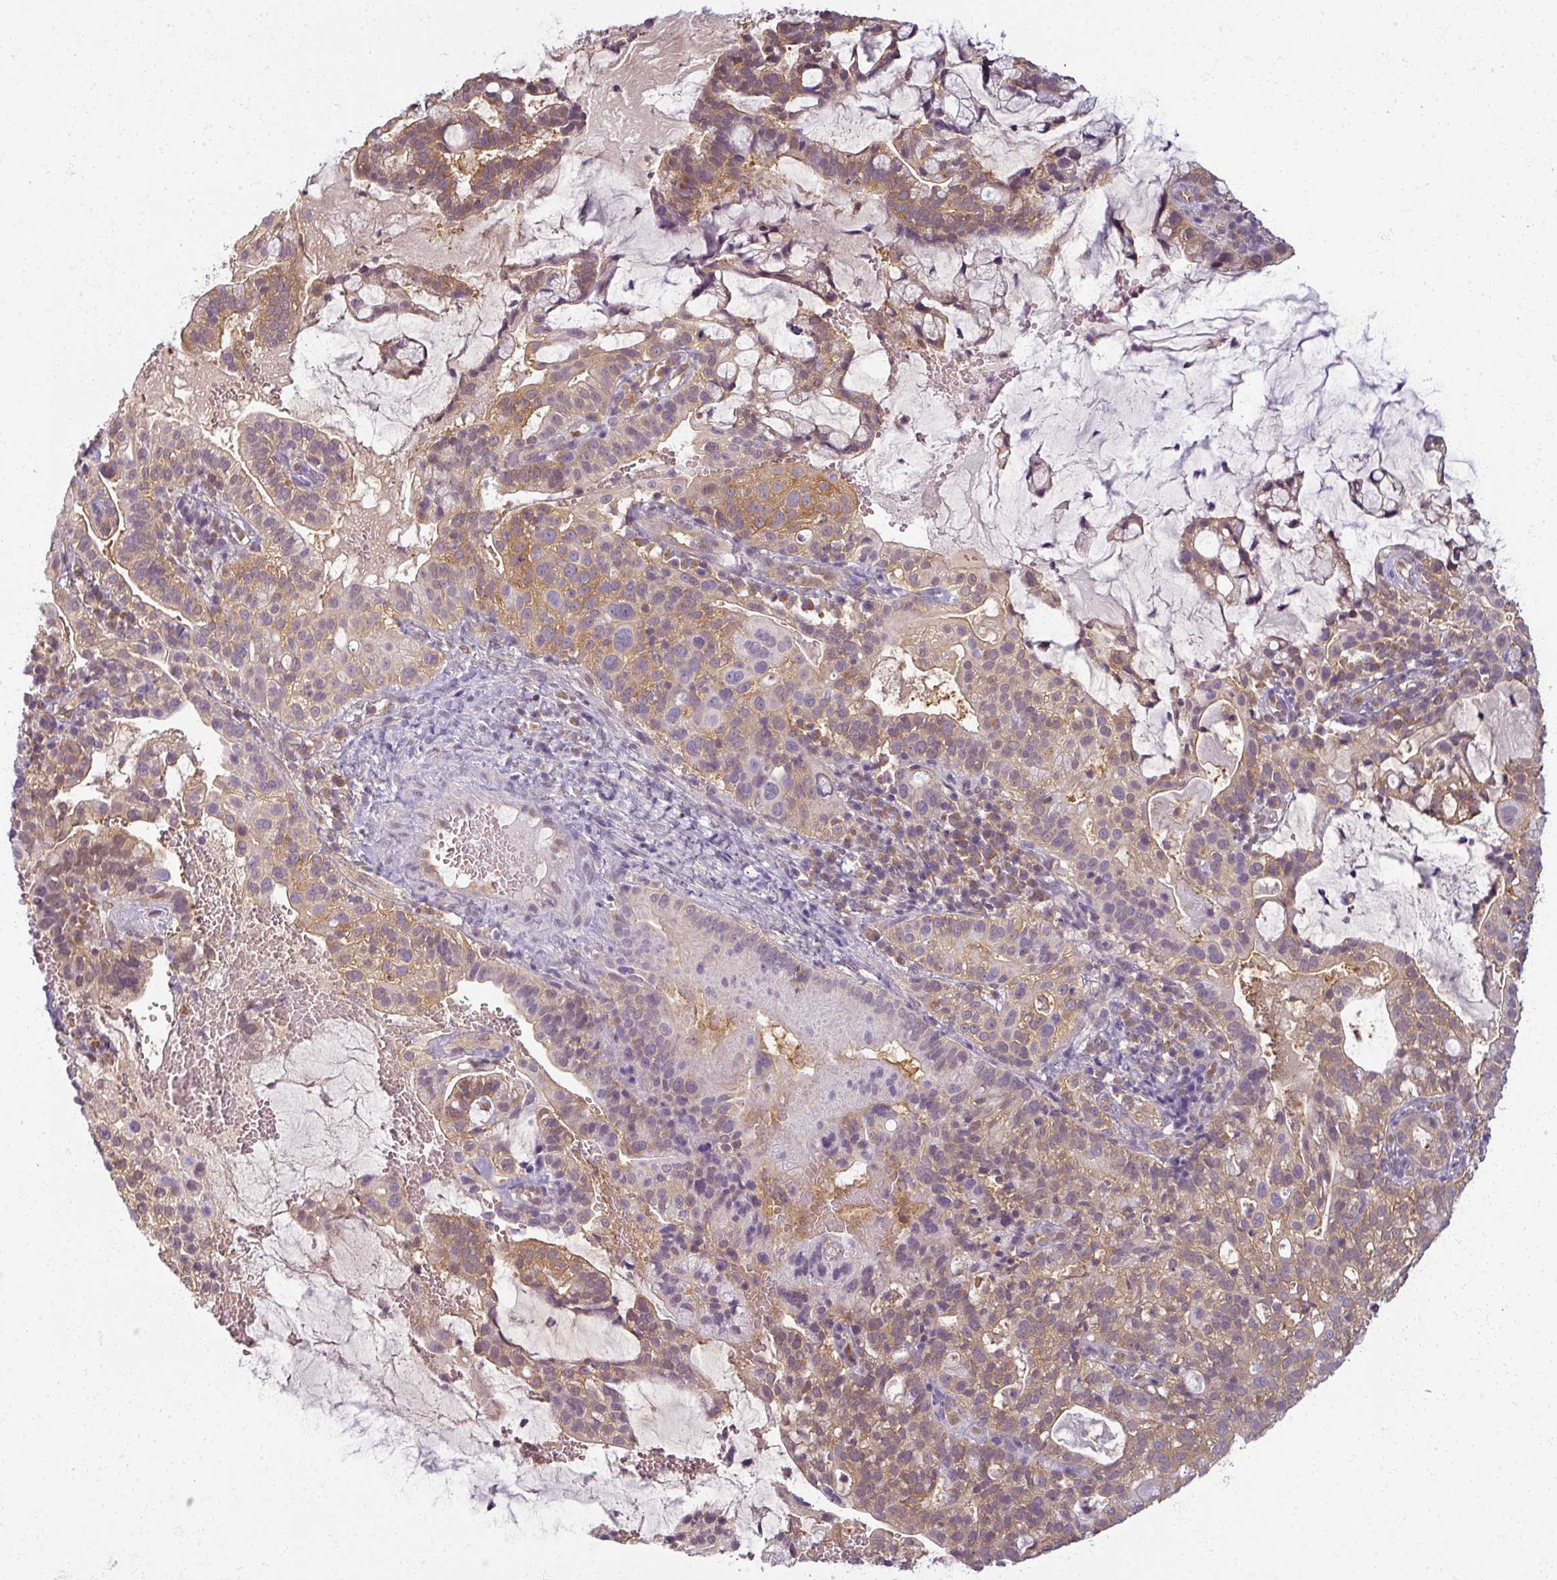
{"staining": {"intensity": "moderate", "quantity": "25%-75%", "location": "cytoplasmic/membranous"}, "tissue": "cervical cancer", "cell_type": "Tumor cells", "image_type": "cancer", "snomed": [{"axis": "morphology", "description": "Adenocarcinoma, NOS"}, {"axis": "topography", "description": "Cervix"}], "caption": "DAB immunohistochemical staining of cervical cancer exhibits moderate cytoplasmic/membranous protein expression in about 25%-75% of tumor cells. The staining is performed using DAB (3,3'-diaminobenzidine) brown chromogen to label protein expression. The nuclei are counter-stained blue using hematoxylin.", "gene": "AGPAT4", "patient": {"sex": "female", "age": 41}}